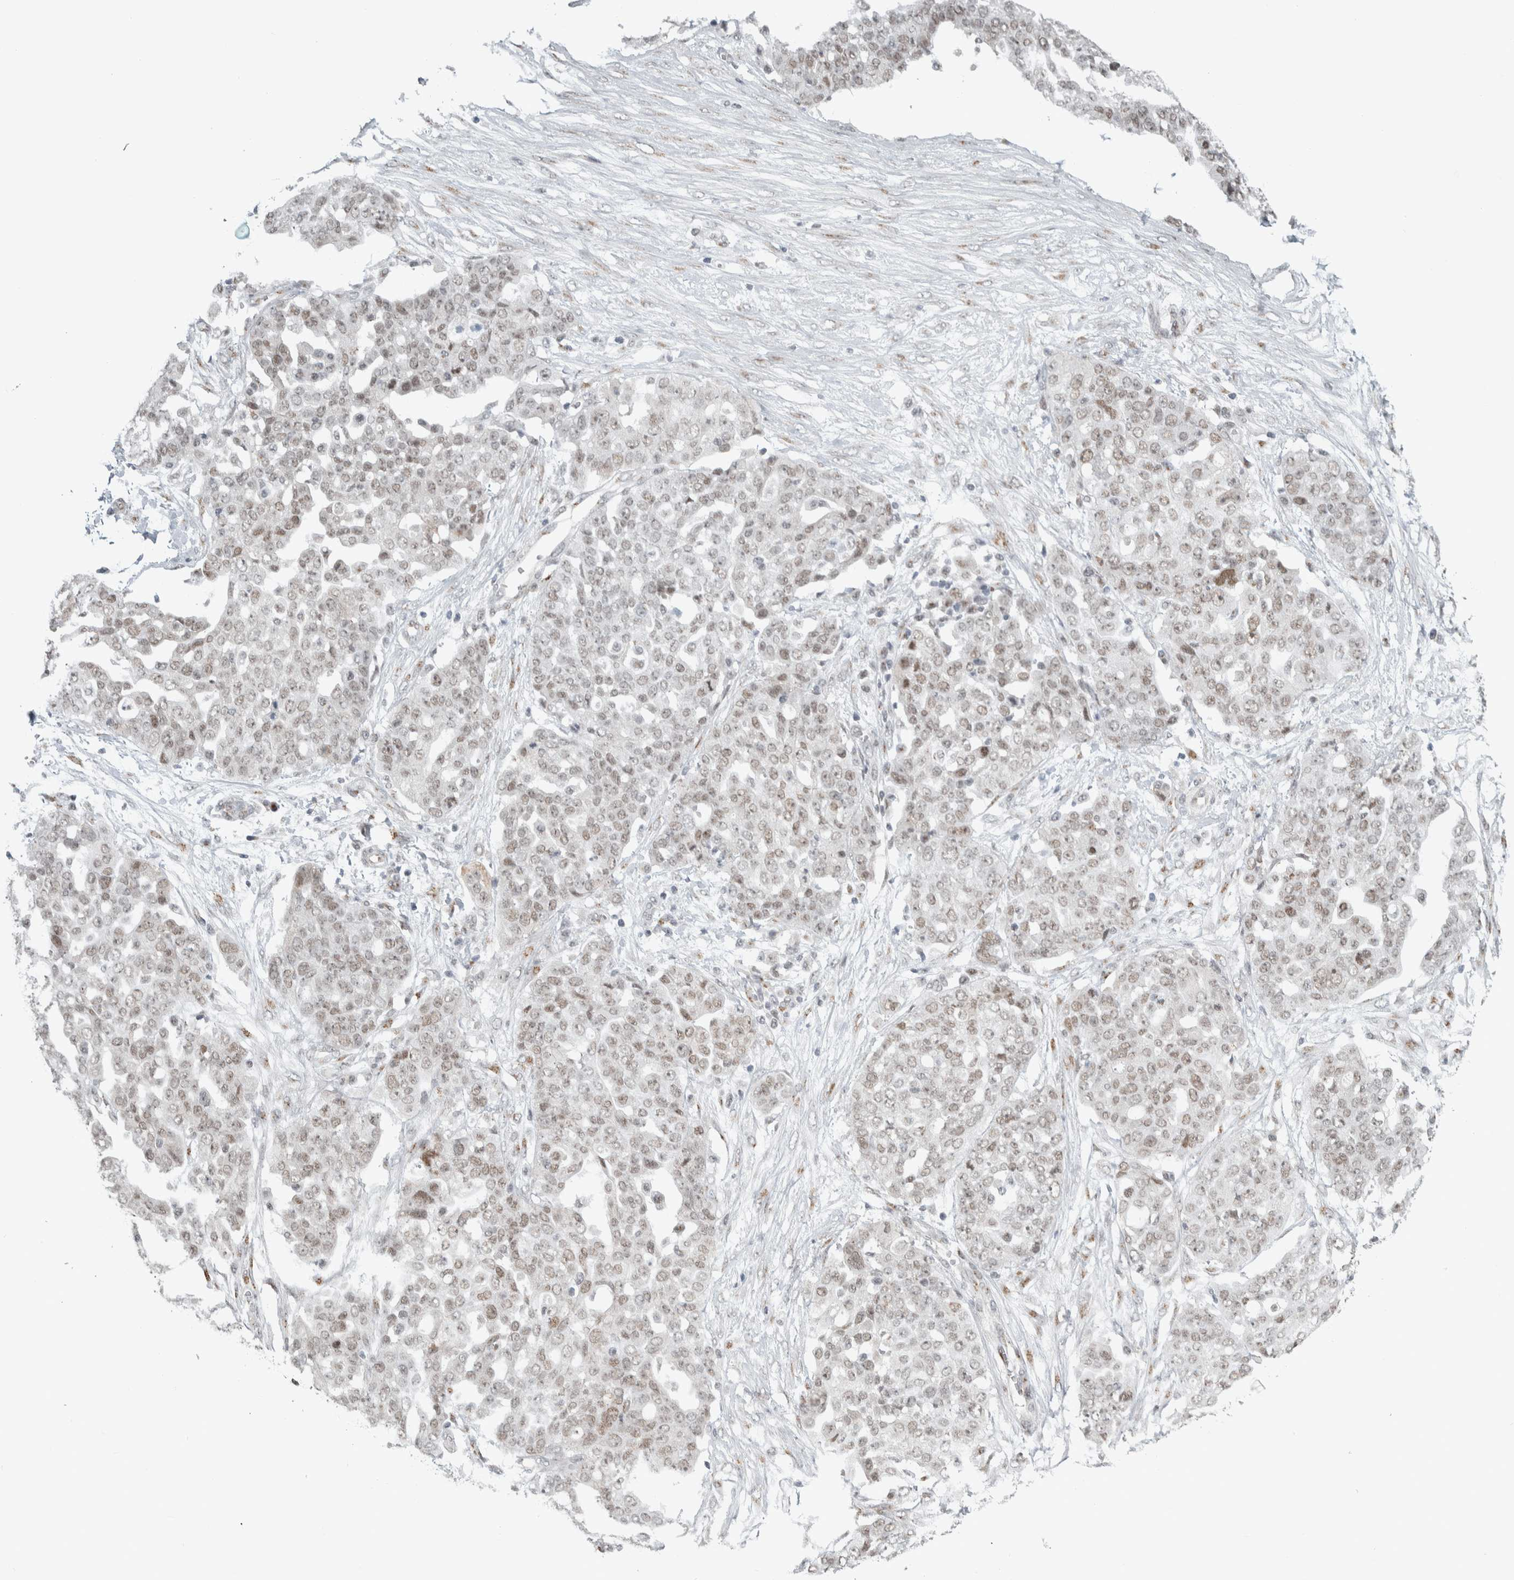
{"staining": {"intensity": "weak", "quantity": "25%-75%", "location": "nuclear"}, "tissue": "ovarian cancer", "cell_type": "Tumor cells", "image_type": "cancer", "snomed": [{"axis": "morphology", "description": "Cystadenocarcinoma, serous, NOS"}, {"axis": "topography", "description": "Soft tissue"}, {"axis": "topography", "description": "Ovary"}], "caption": "Tumor cells demonstrate low levels of weak nuclear positivity in about 25%-75% of cells in human ovarian cancer. Ihc stains the protein of interest in brown and the nuclei are stained blue.", "gene": "ZMYND8", "patient": {"sex": "female", "age": 57}}